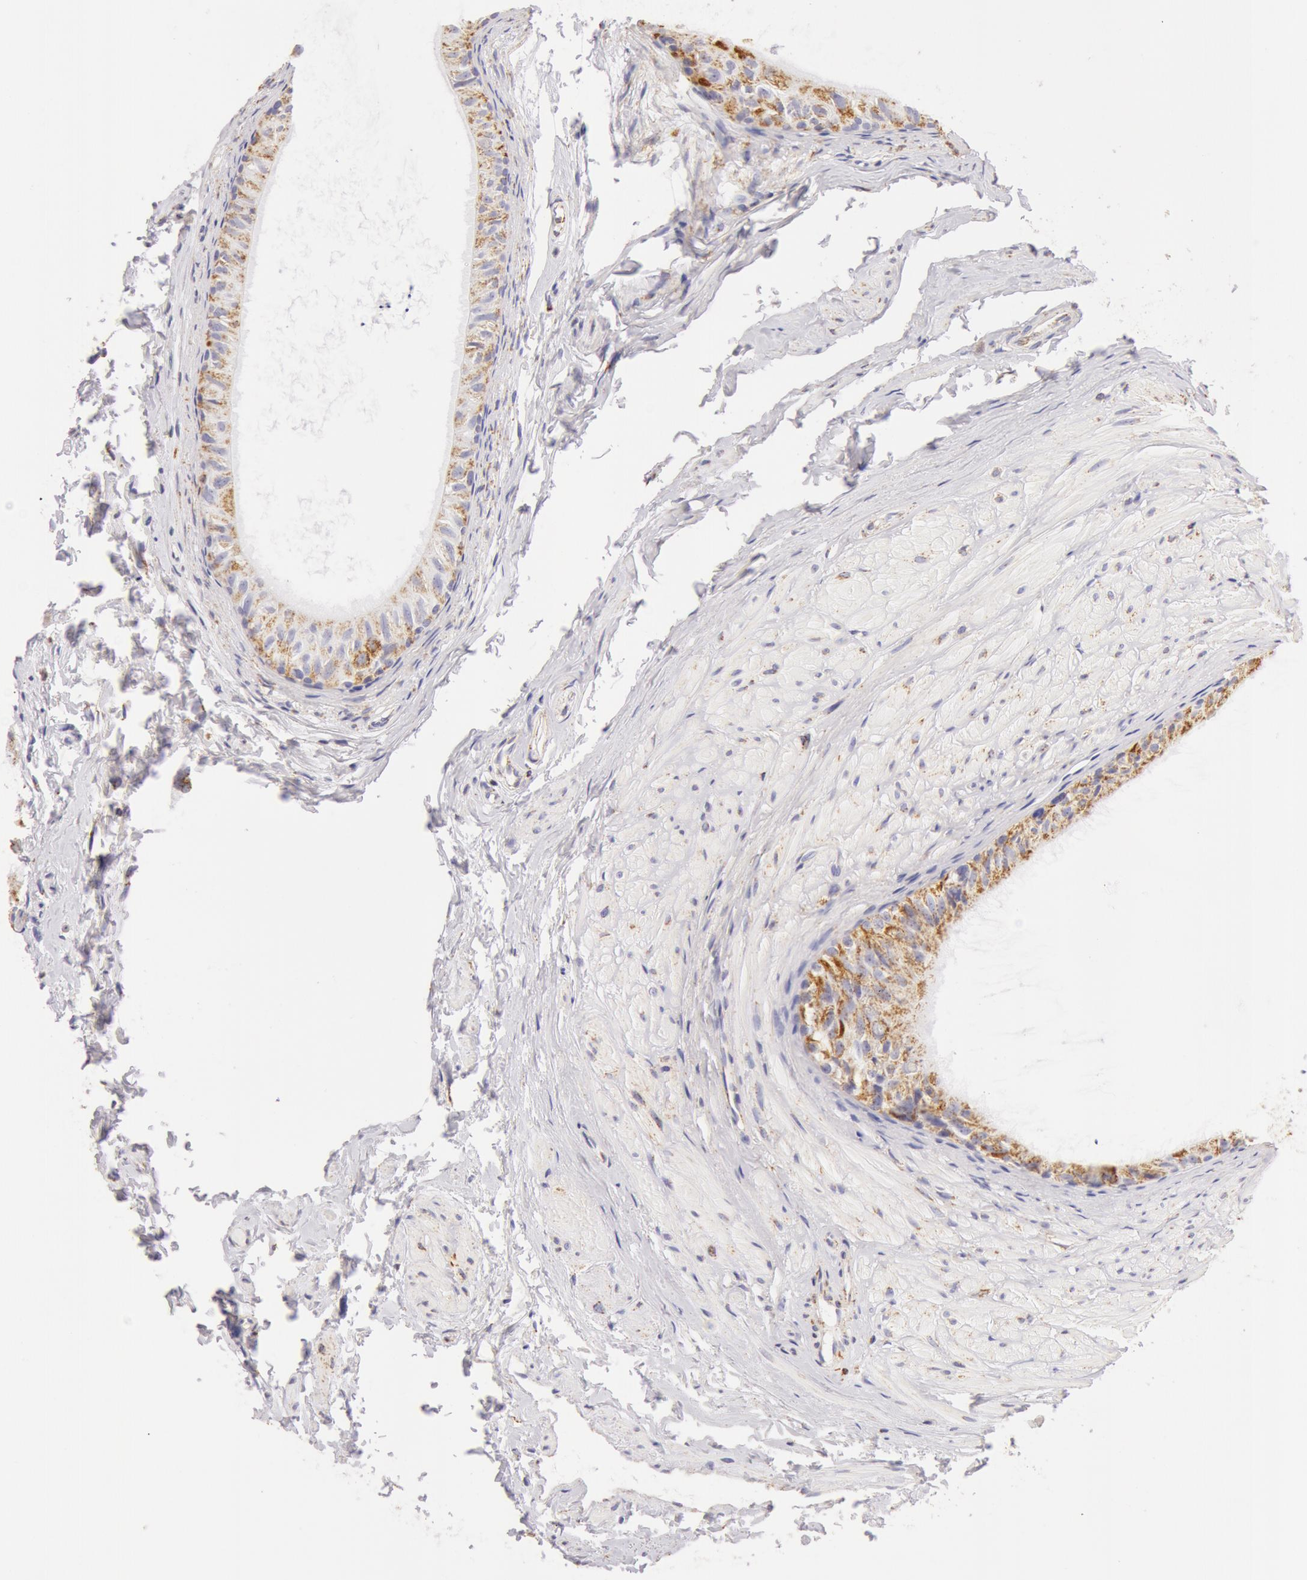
{"staining": {"intensity": "weak", "quantity": "25%-75%", "location": "cytoplasmic/membranous"}, "tissue": "epididymis", "cell_type": "Glandular cells", "image_type": "normal", "snomed": [{"axis": "morphology", "description": "Normal tissue, NOS"}, {"axis": "topography", "description": "Epididymis"}], "caption": "A low amount of weak cytoplasmic/membranous expression is identified in about 25%-75% of glandular cells in unremarkable epididymis. (IHC, brightfield microscopy, high magnification).", "gene": "ATP5F1B", "patient": {"sex": "male", "age": 77}}